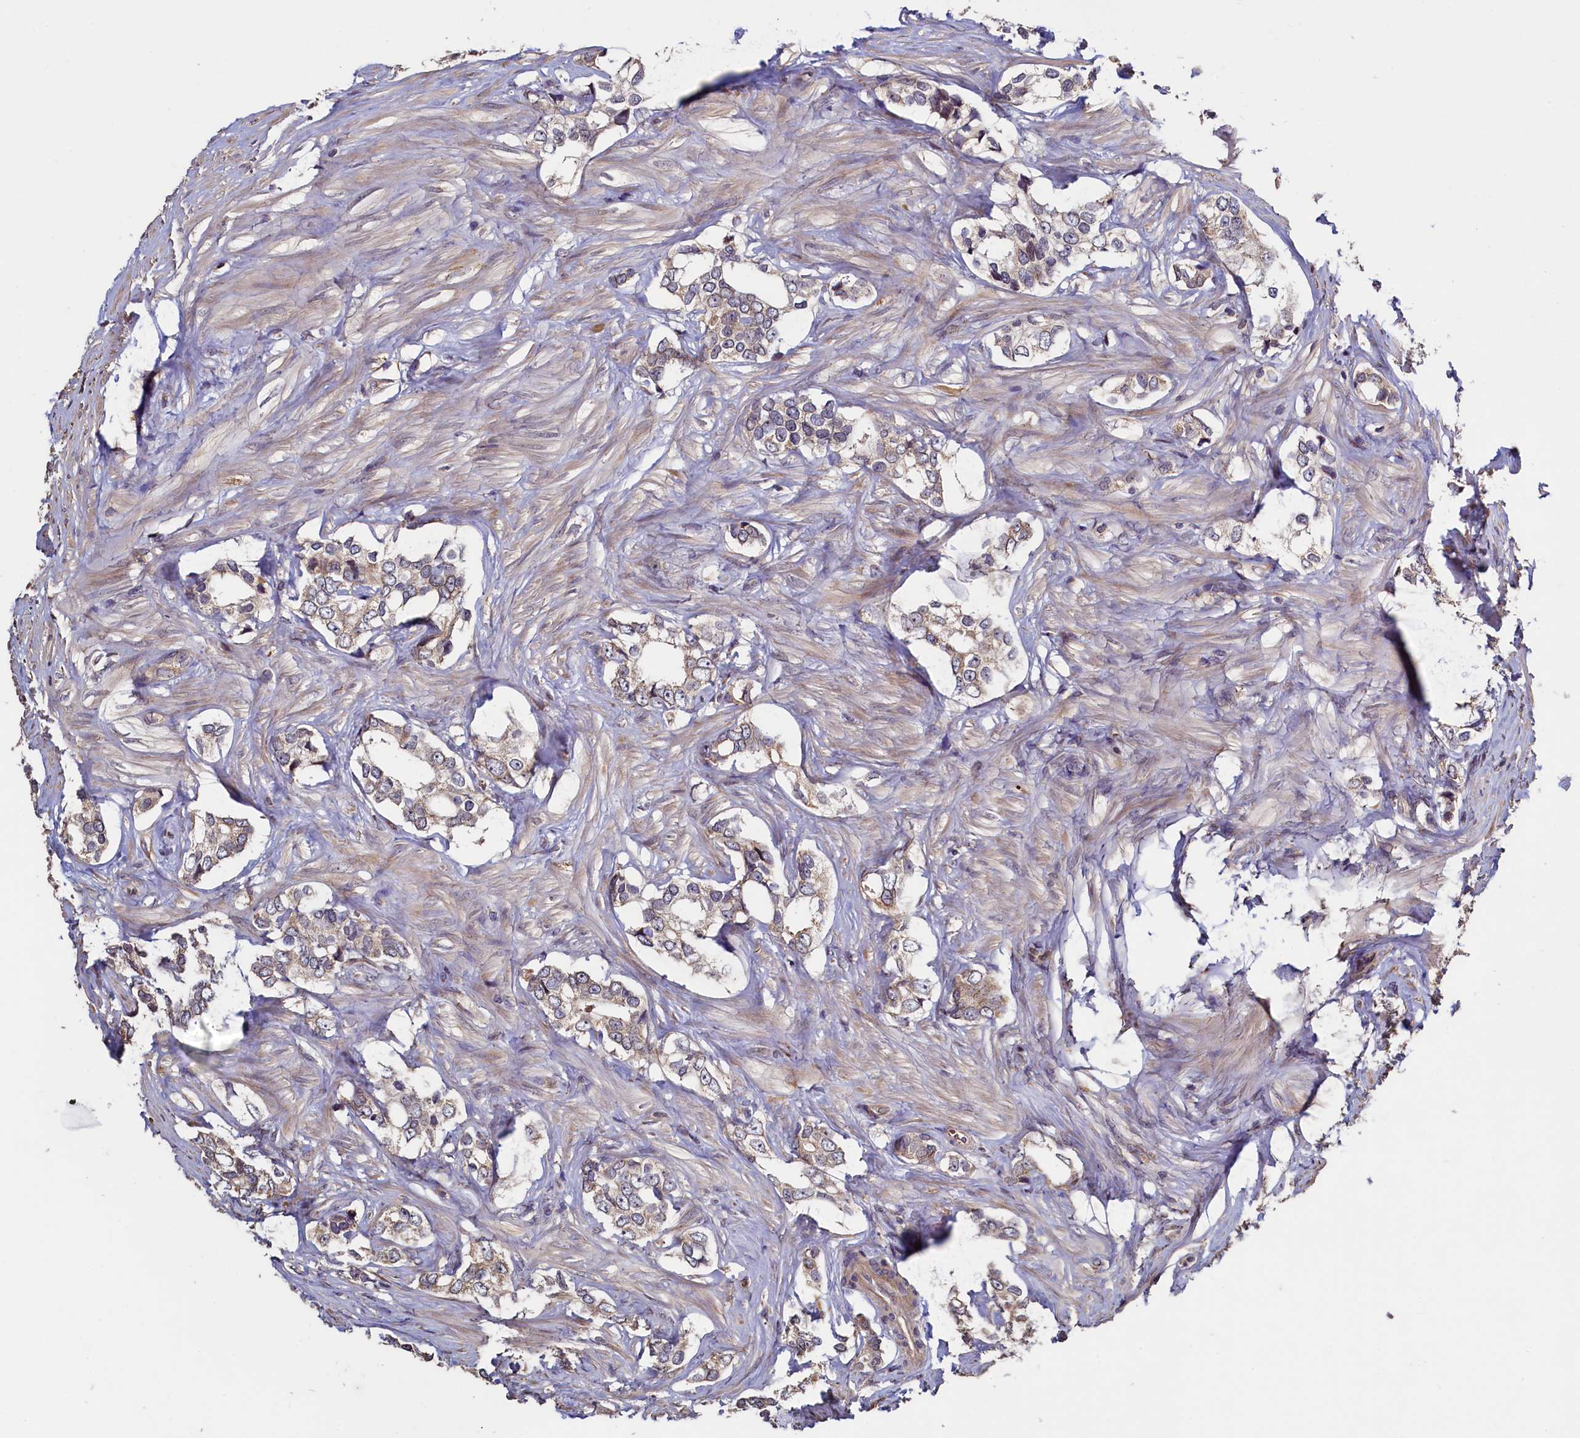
{"staining": {"intensity": "weak", "quantity": ">75%", "location": "cytoplasmic/membranous"}, "tissue": "prostate cancer", "cell_type": "Tumor cells", "image_type": "cancer", "snomed": [{"axis": "morphology", "description": "Adenocarcinoma, High grade"}, {"axis": "topography", "description": "Prostate"}], "caption": "IHC of prostate cancer (adenocarcinoma (high-grade)) reveals low levels of weak cytoplasmic/membranous expression in approximately >75% of tumor cells.", "gene": "RBFA", "patient": {"sex": "male", "age": 66}}